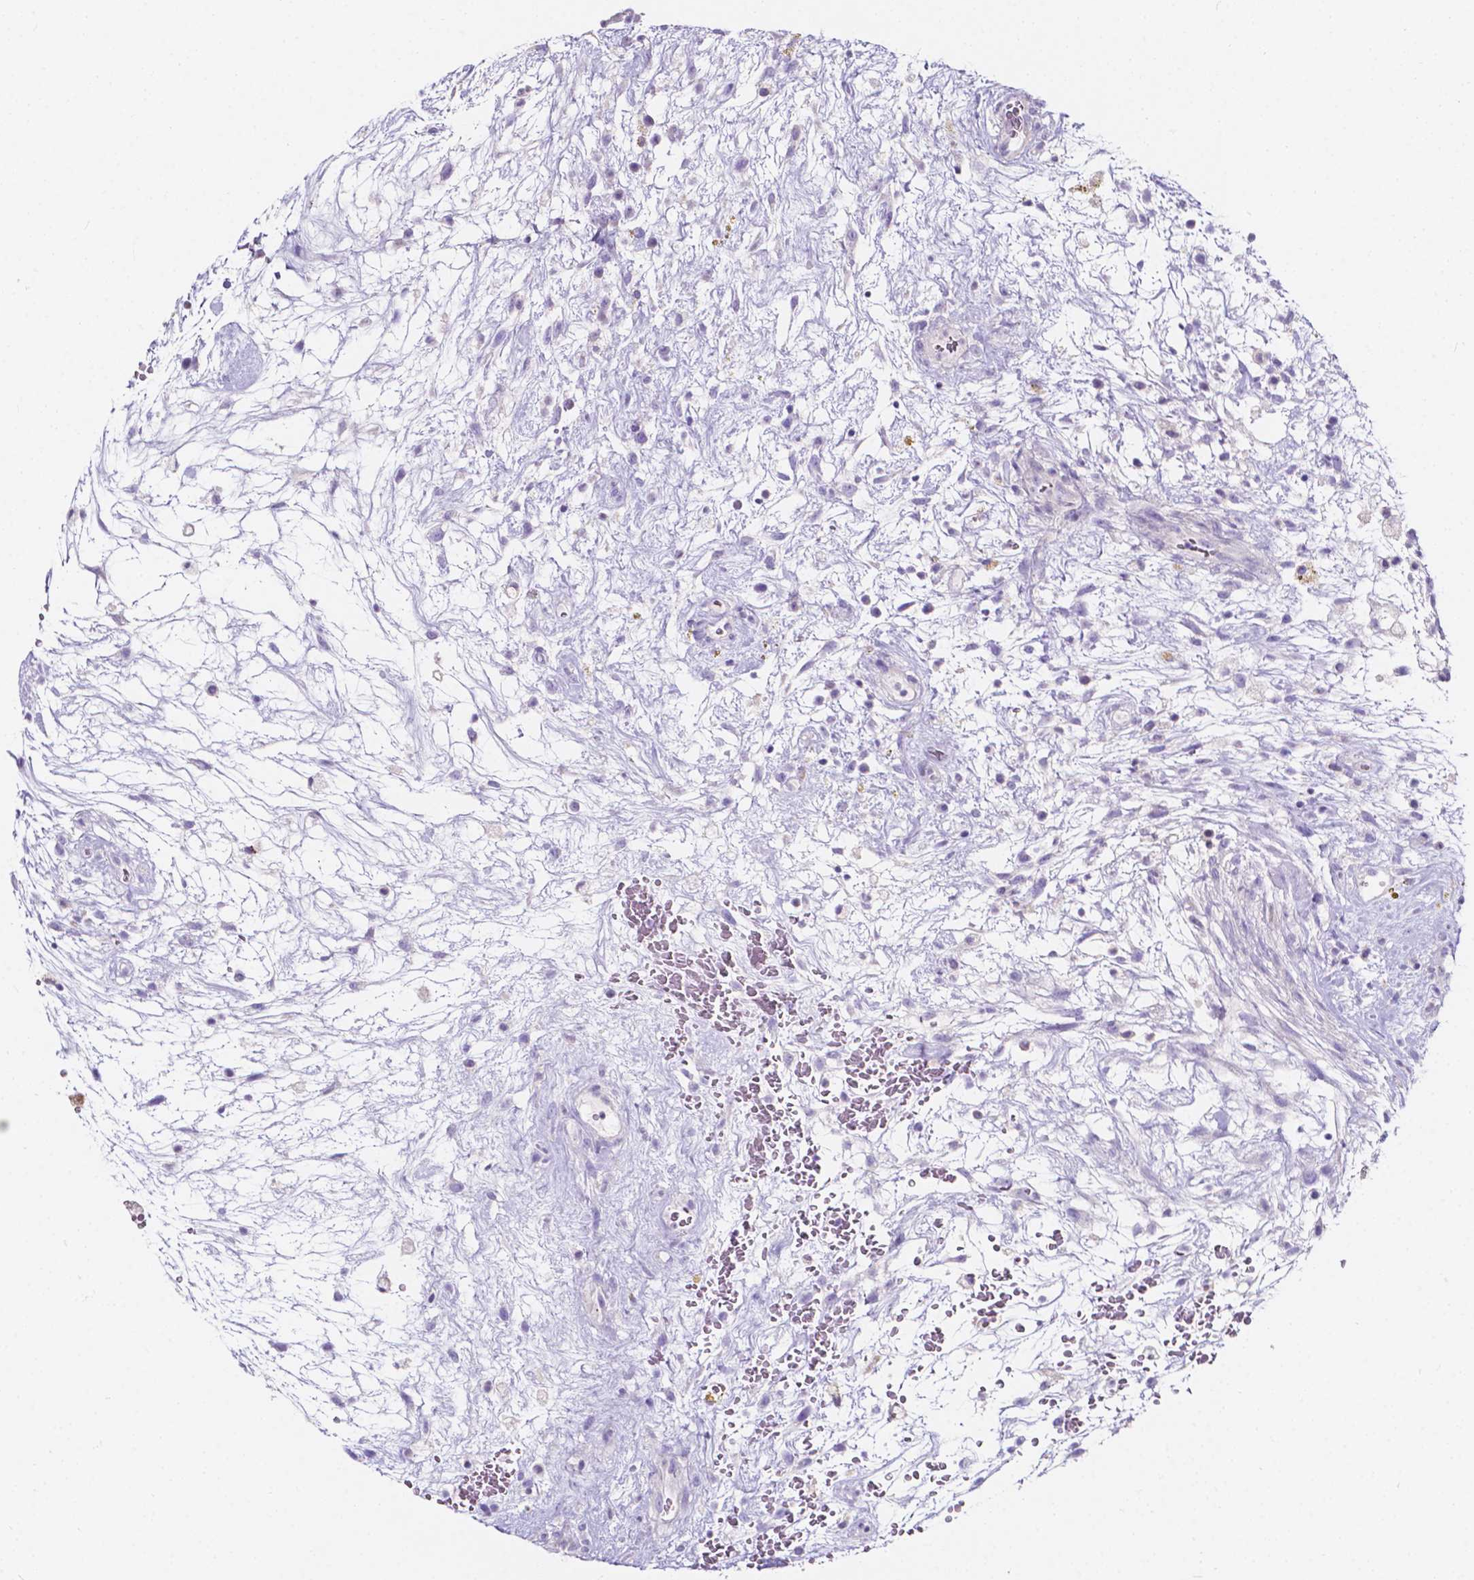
{"staining": {"intensity": "negative", "quantity": "none", "location": "none"}, "tissue": "testis cancer", "cell_type": "Tumor cells", "image_type": "cancer", "snomed": [{"axis": "morphology", "description": "Normal tissue, NOS"}, {"axis": "morphology", "description": "Carcinoma, Embryonal, NOS"}, {"axis": "topography", "description": "Testis"}], "caption": "This is an immunohistochemistry (IHC) image of testis cancer (embryonal carcinoma). There is no positivity in tumor cells.", "gene": "CLSTN2", "patient": {"sex": "male", "age": 32}}